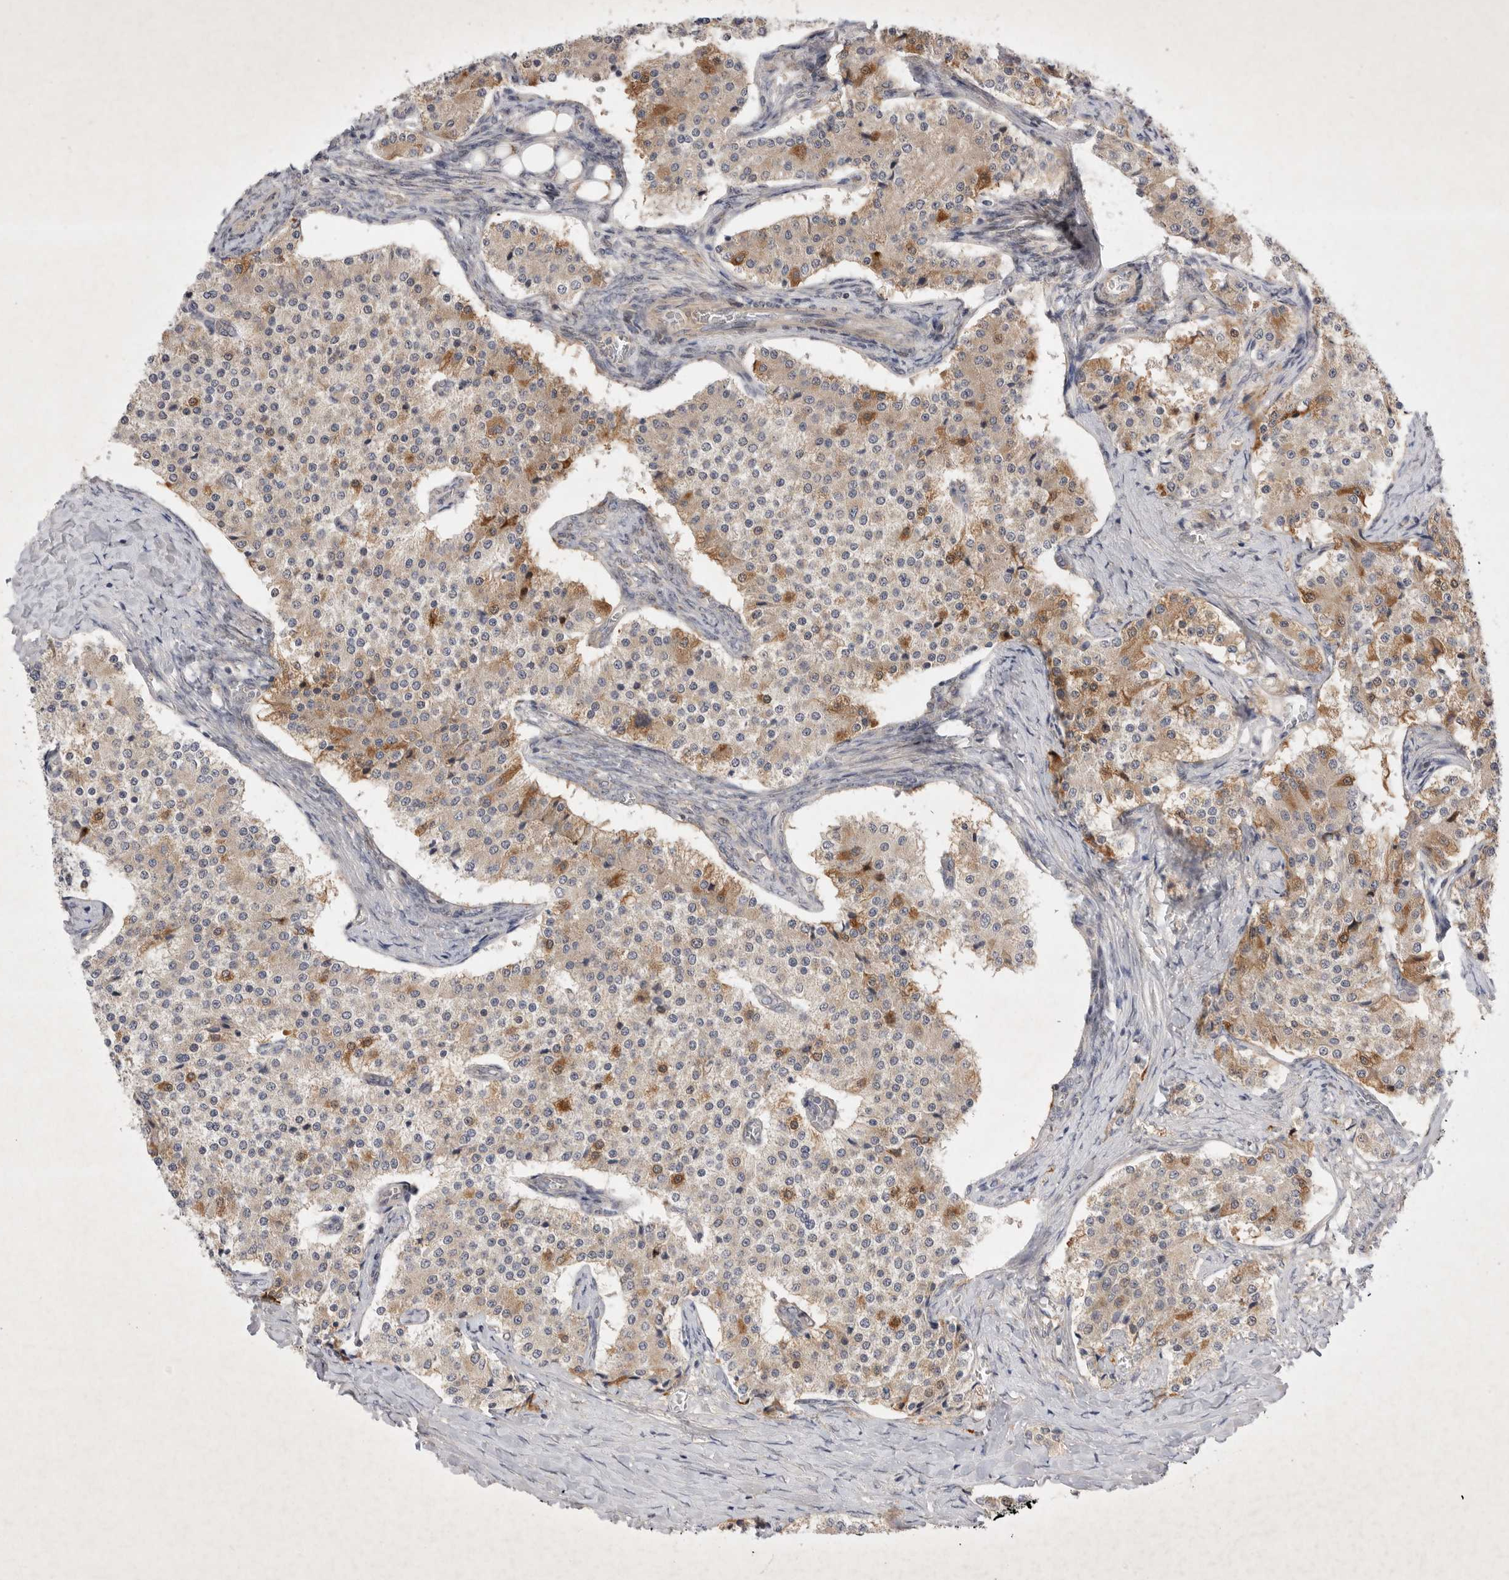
{"staining": {"intensity": "moderate", "quantity": "<25%", "location": "cytoplasmic/membranous"}, "tissue": "carcinoid", "cell_type": "Tumor cells", "image_type": "cancer", "snomed": [{"axis": "morphology", "description": "Carcinoid, malignant, NOS"}, {"axis": "topography", "description": "Colon"}], "caption": "A low amount of moderate cytoplasmic/membranous staining is appreciated in approximately <25% of tumor cells in carcinoid (malignant) tissue.", "gene": "PTPDC1", "patient": {"sex": "female", "age": 52}}